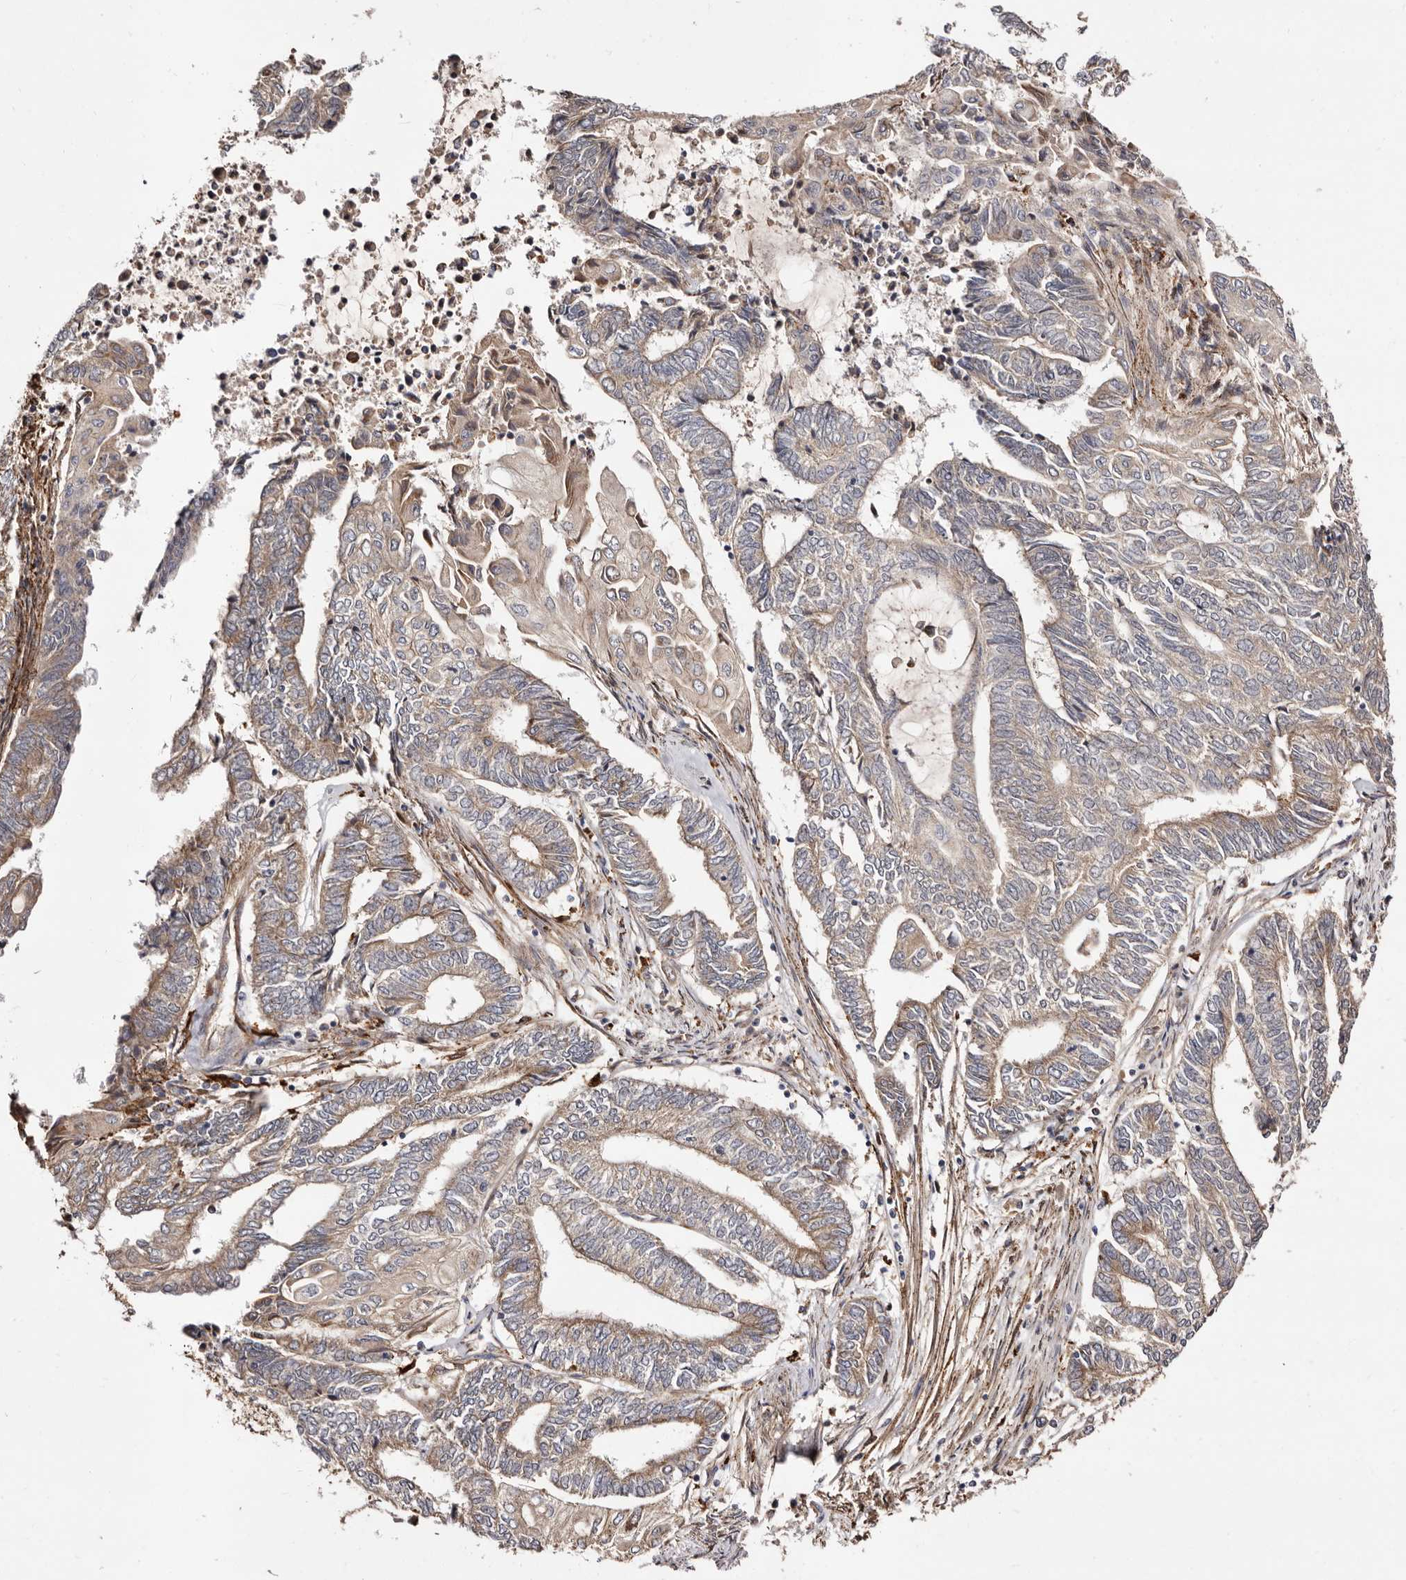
{"staining": {"intensity": "weak", "quantity": "25%-75%", "location": "cytoplasmic/membranous"}, "tissue": "endometrial cancer", "cell_type": "Tumor cells", "image_type": "cancer", "snomed": [{"axis": "morphology", "description": "Adenocarcinoma, NOS"}, {"axis": "topography", "description": "Uterus"}, {"axis": "topography", "description": "Endometrium"}], "caption": "Protein staining of endometrial adenocarcinoma tissue exhibits weak cytoplasmic/membranous positivity in approximately 25%-75% of tumor cells.", "gene": "LUZP1", "patient": {"sex": "female", "age": 70}}